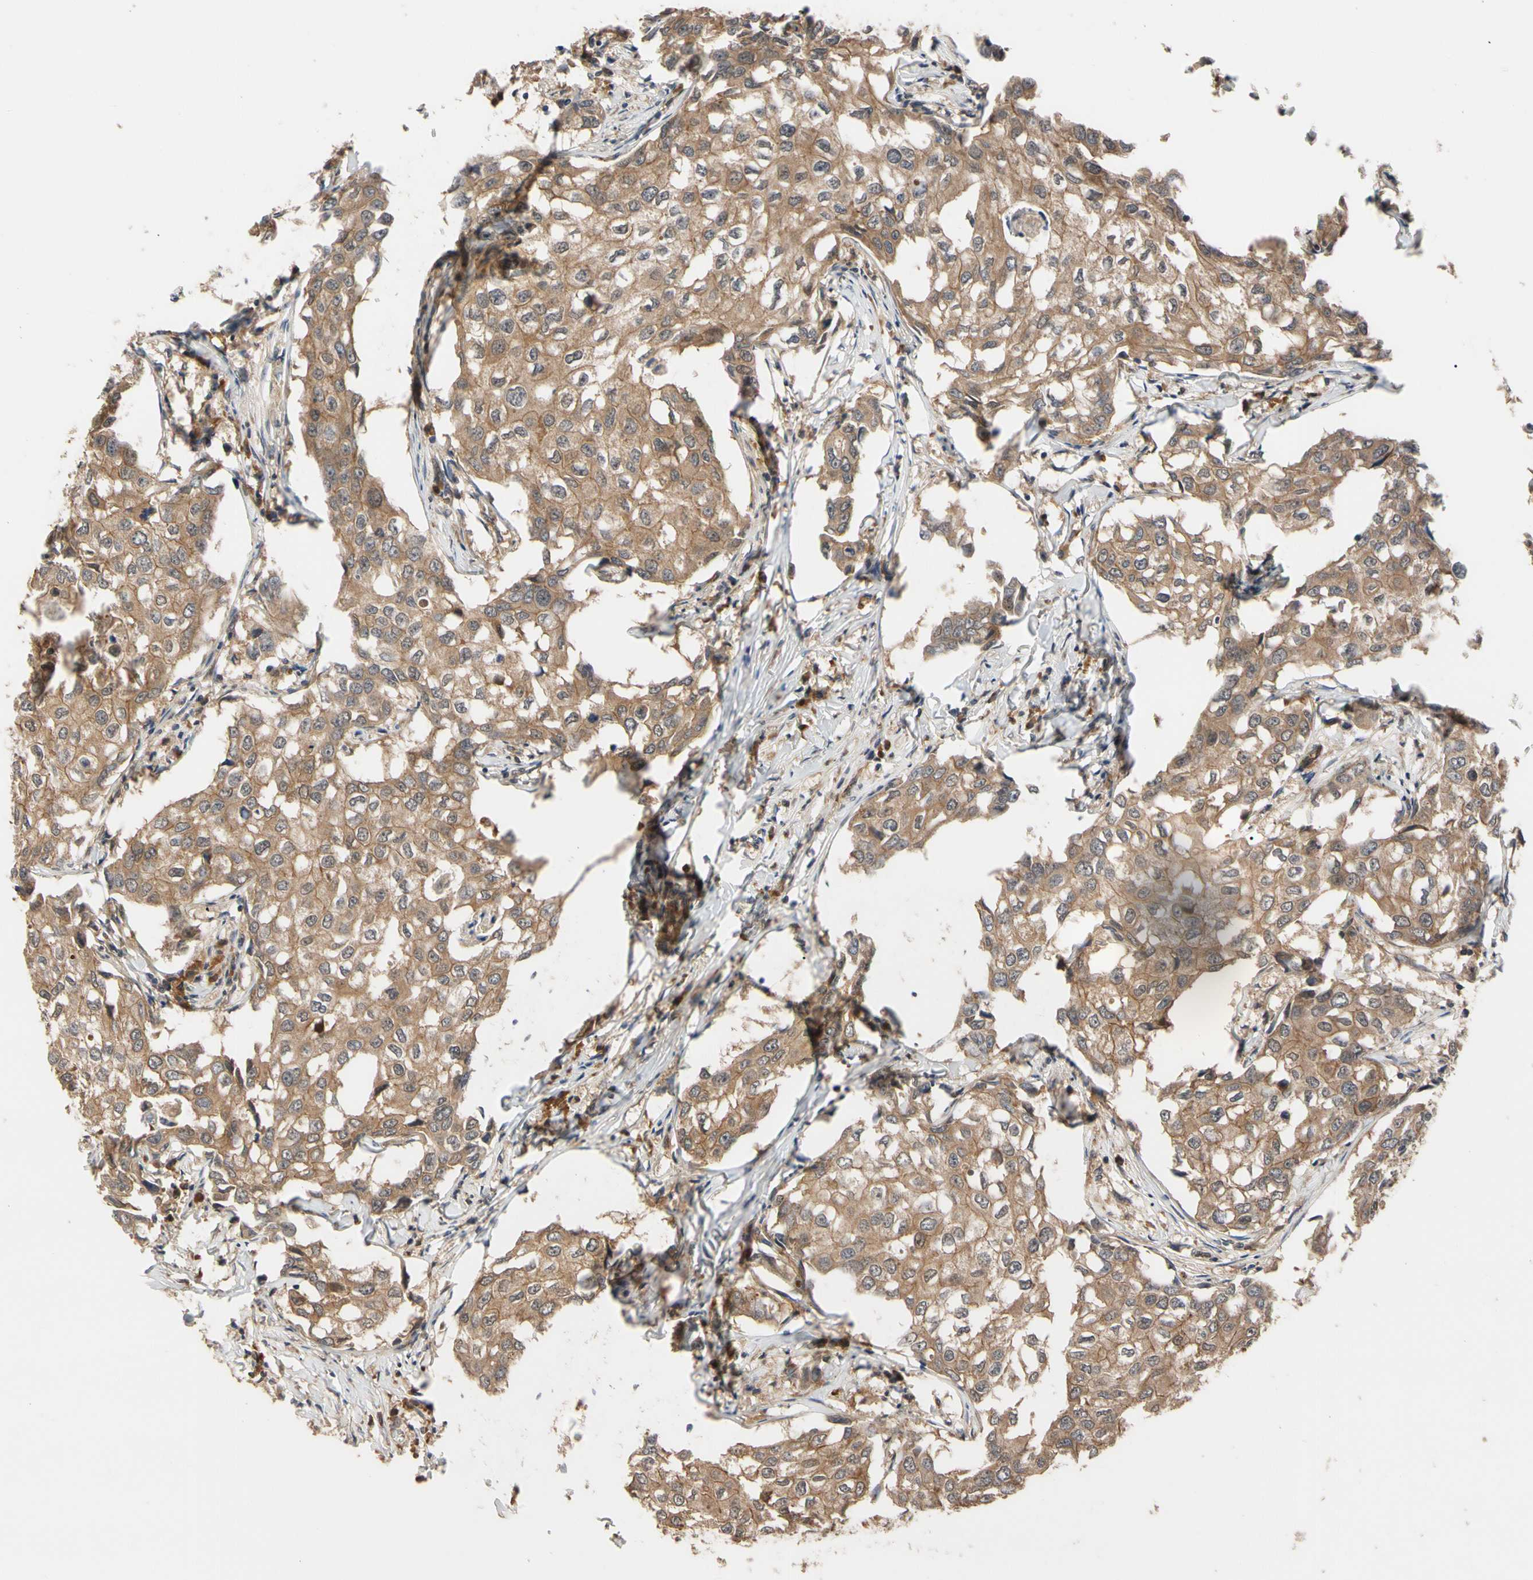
{"staining": {"intensity": "moderate", "quantity": ">75%", "location": "cytoplasmic/membranous"}, "tissue": "breast cancer", "cell_type": "Tumor cells", "image_type": "cancer", "snomed": [{"axis": "morphology", "description": "Duct carcinoma"}, {"axis": "topography", "description": "Breast"}], "caption": "A high-resolution micrograph shows IHC staining of infiltrating ductal carcinoma (breast), which displays moderate cytoplasmic/membranous expression in about >75% of tumor cells.", "gene": "CYTIP", "patient": {"sex": "female", "age": 27}}